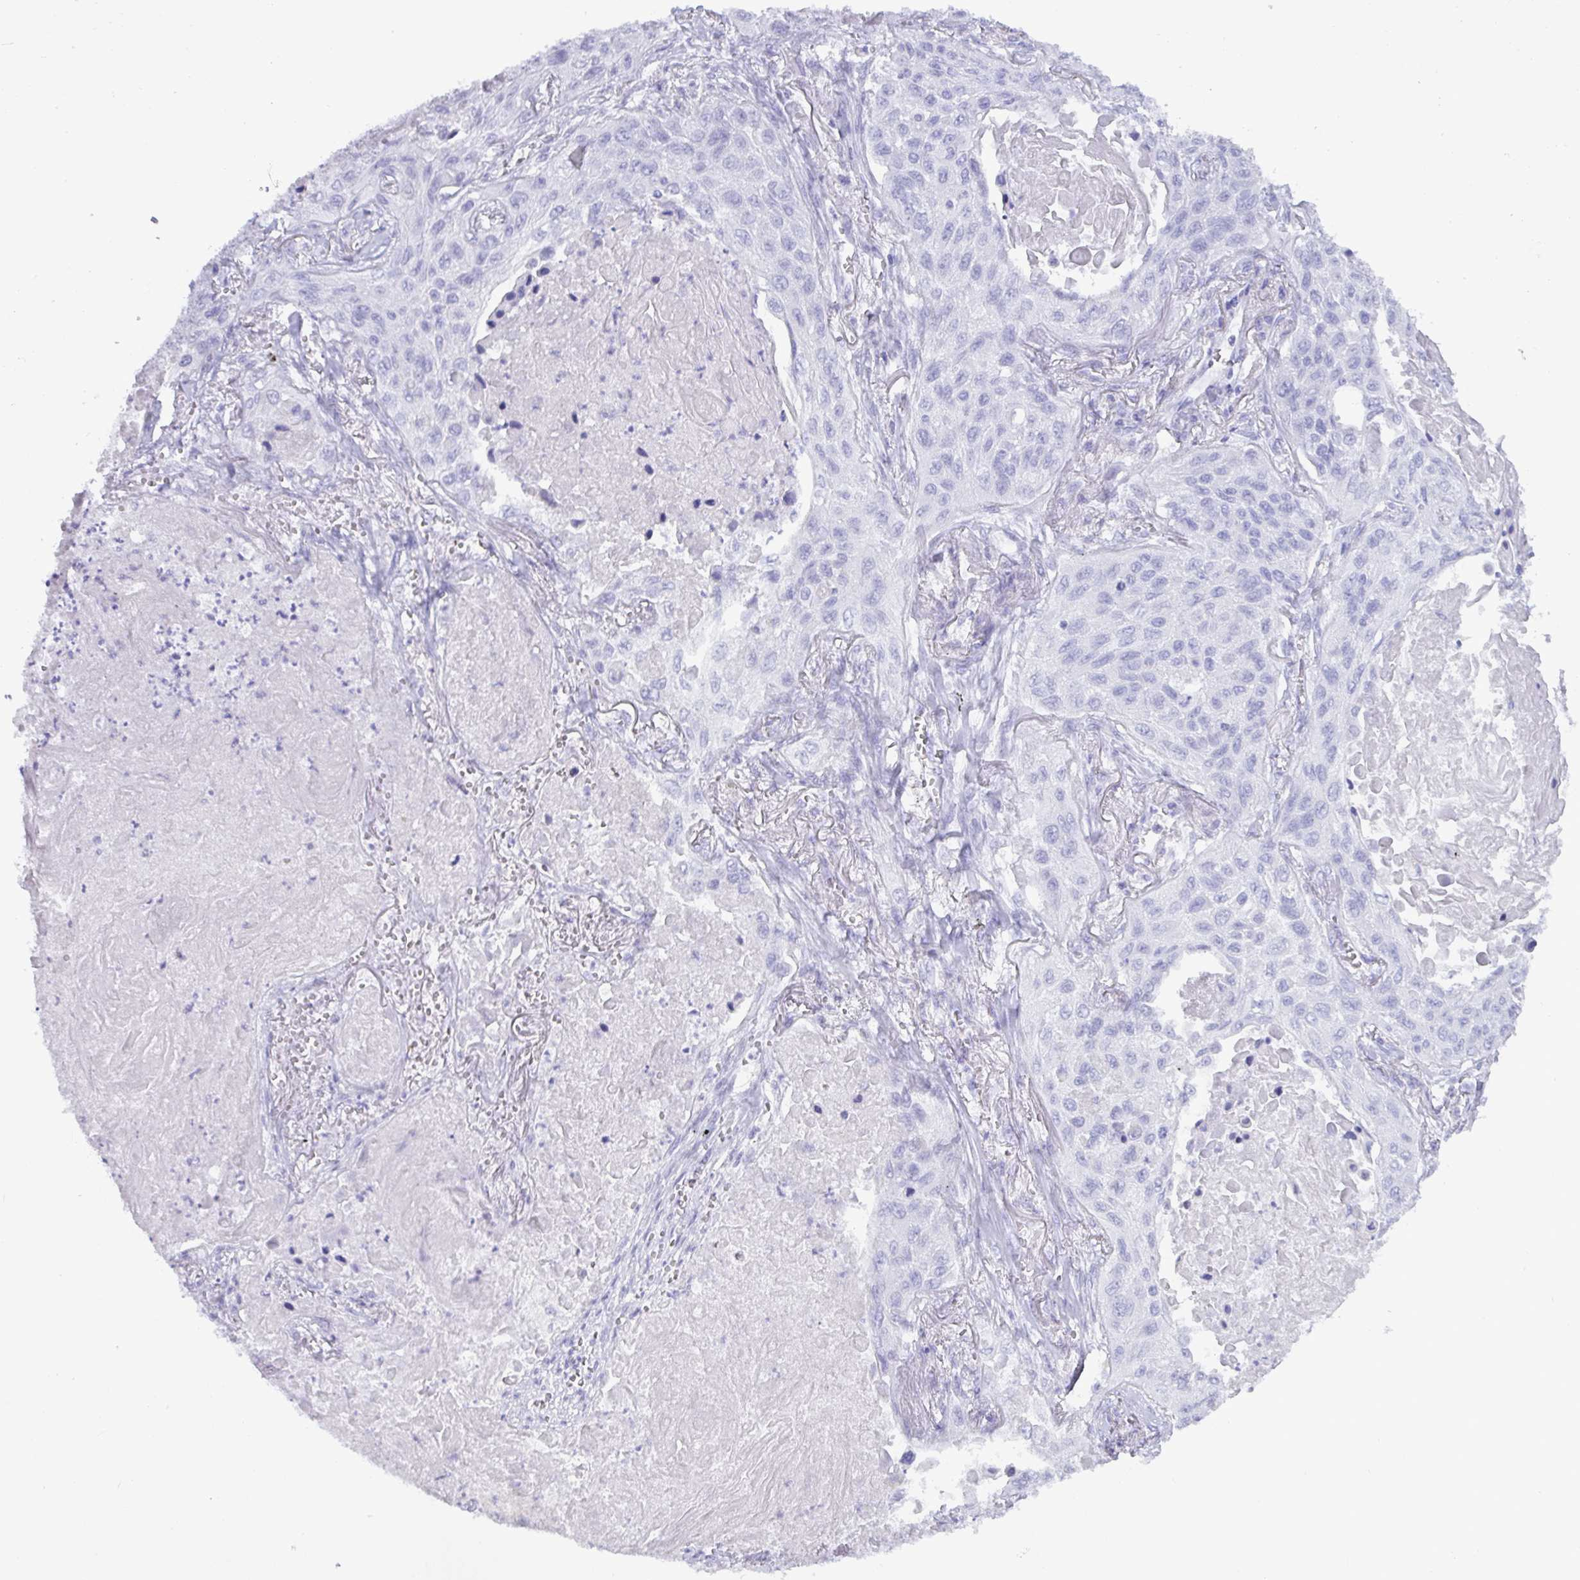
{"staining": {"intensity": "negative", "quantity": "none", "location": "none"}, "tissue": "lung cancer", "cell_type": "Tumor cells", "image_type": "cancer", "snomed": [{"axis": "morphology", "description": "Squamous cell carcinoma, NOS"}, {"axis": "topography", "description": "Lung"}], "caption": "Image shows no protein positivity in tumor cells of lung cancer tissue.", "gene": "C4orf33", "patient": {"sex": "male", "age": 75}}